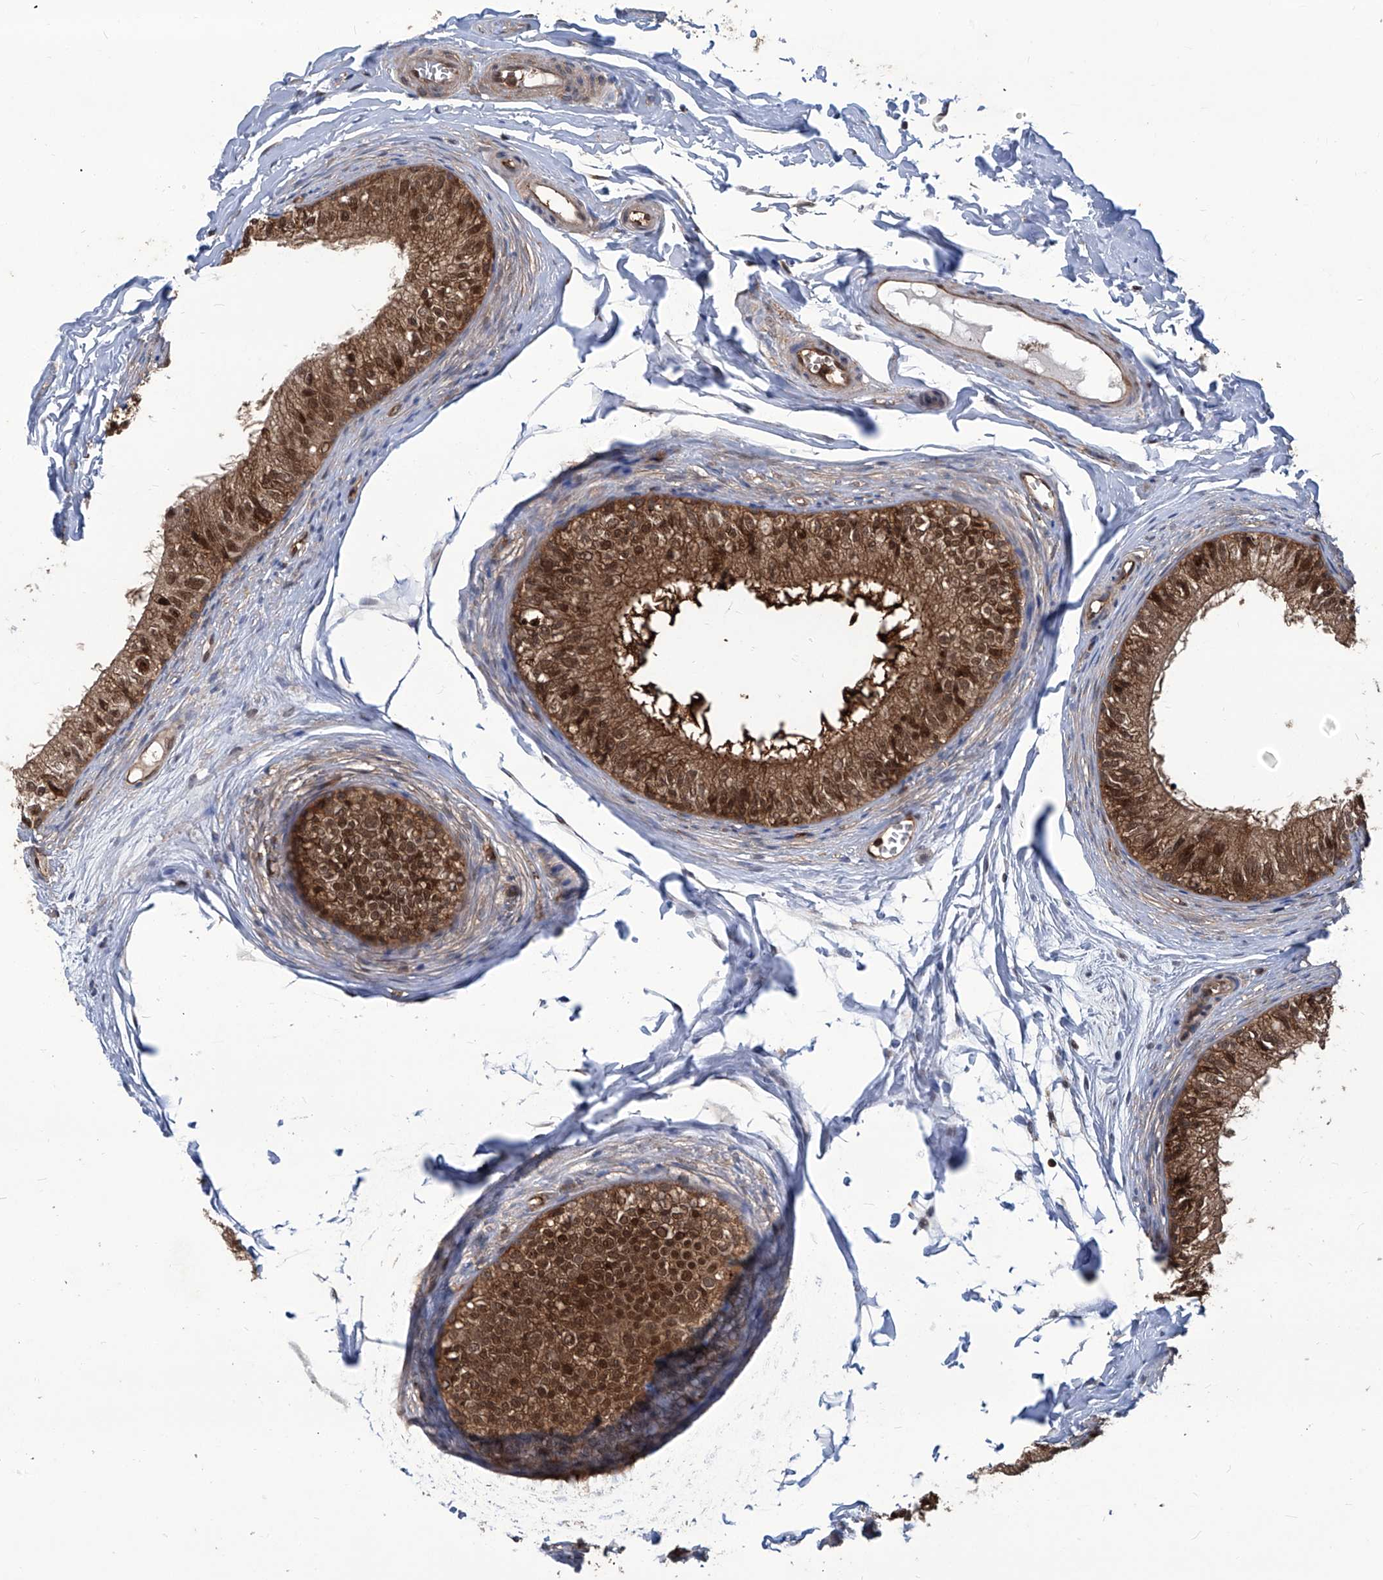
{"staining": {"intensity": "moderate", "quantity": ">75%", "location": "cytoplasmic/membranous,nuclear"}, "tissue": "epididymis", "cell_type": "Glandular cells", "image_type": "normal", "snomed": [{"axis": "morphology", "description": "Normal tissue, NOS"}, {"axis": "morphology", "description": "Seminoma in situ"}, {"axis": "topography", "description": "Testis"}, {"axis": "topography", "description": "Epididymis"}], "caption": "Immunohistochemistry (DAB) staining of unremarkable epididymis exhibits moderate cytoplasmic/membranous,nuclear protein staining in about >75% of glandular cells.", "gene": "PSMB1", "patient": {"sex": "male", "age": 28}}